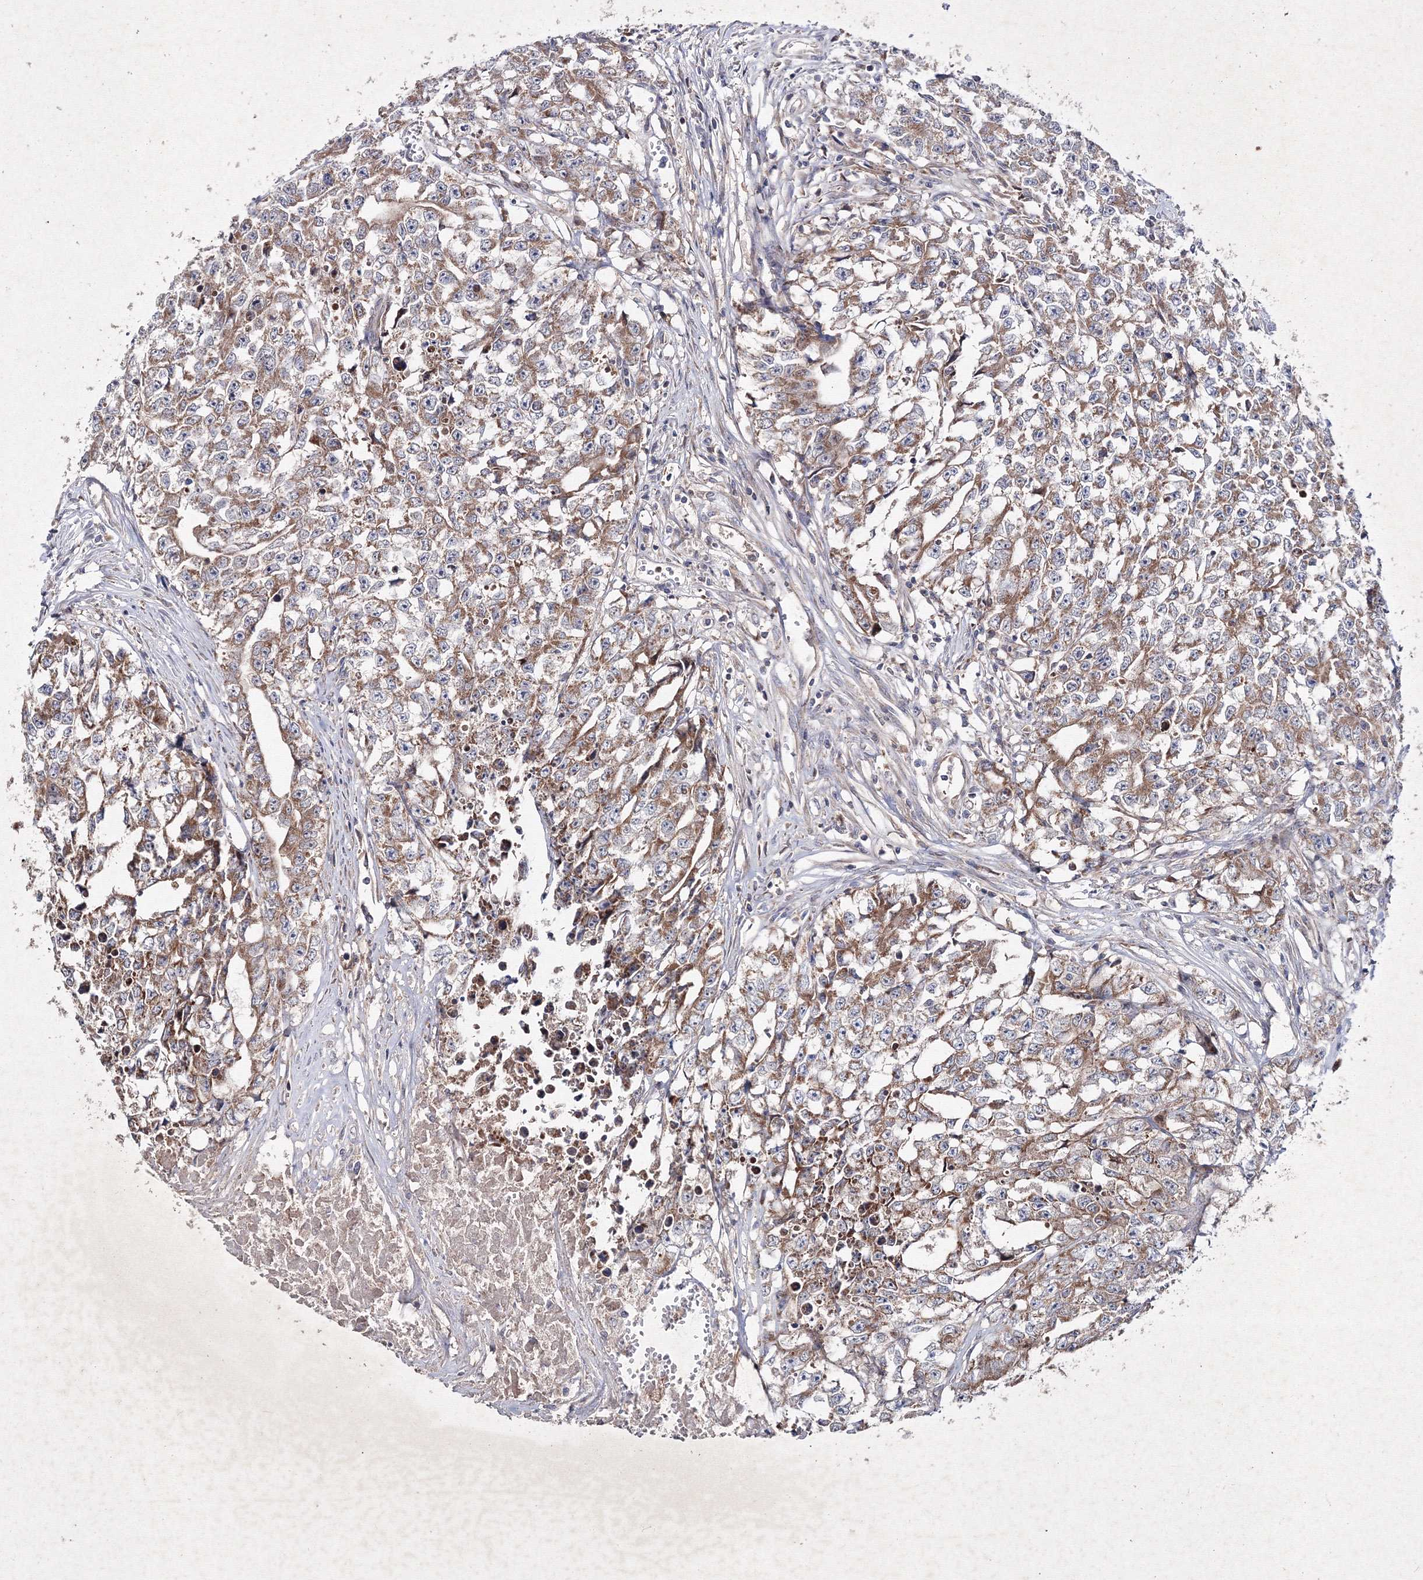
{"staining": {"intensity": "moderate", "quantity": ">75%", "location": "cytoplasmic/membranous"}, "tissue": "testis cancer", "cell_type": "Tumor cells", "image_type": "cancer", "snomed": [{"axis": "morphology", "description": "Seminoma, NOS"}, {"axis": "morphology", "description": "Carcinoma, Embryonal, NOS"}, {"axis": "topography", "description": "Testis"}], "caption": "A histopathology image of human testis cancer stained for a protein displays moderate cytoplasmic/membranous brown staining in tumor cells.", "gene": "GFM1", "patient": {"sex": "male", "age": 43}}